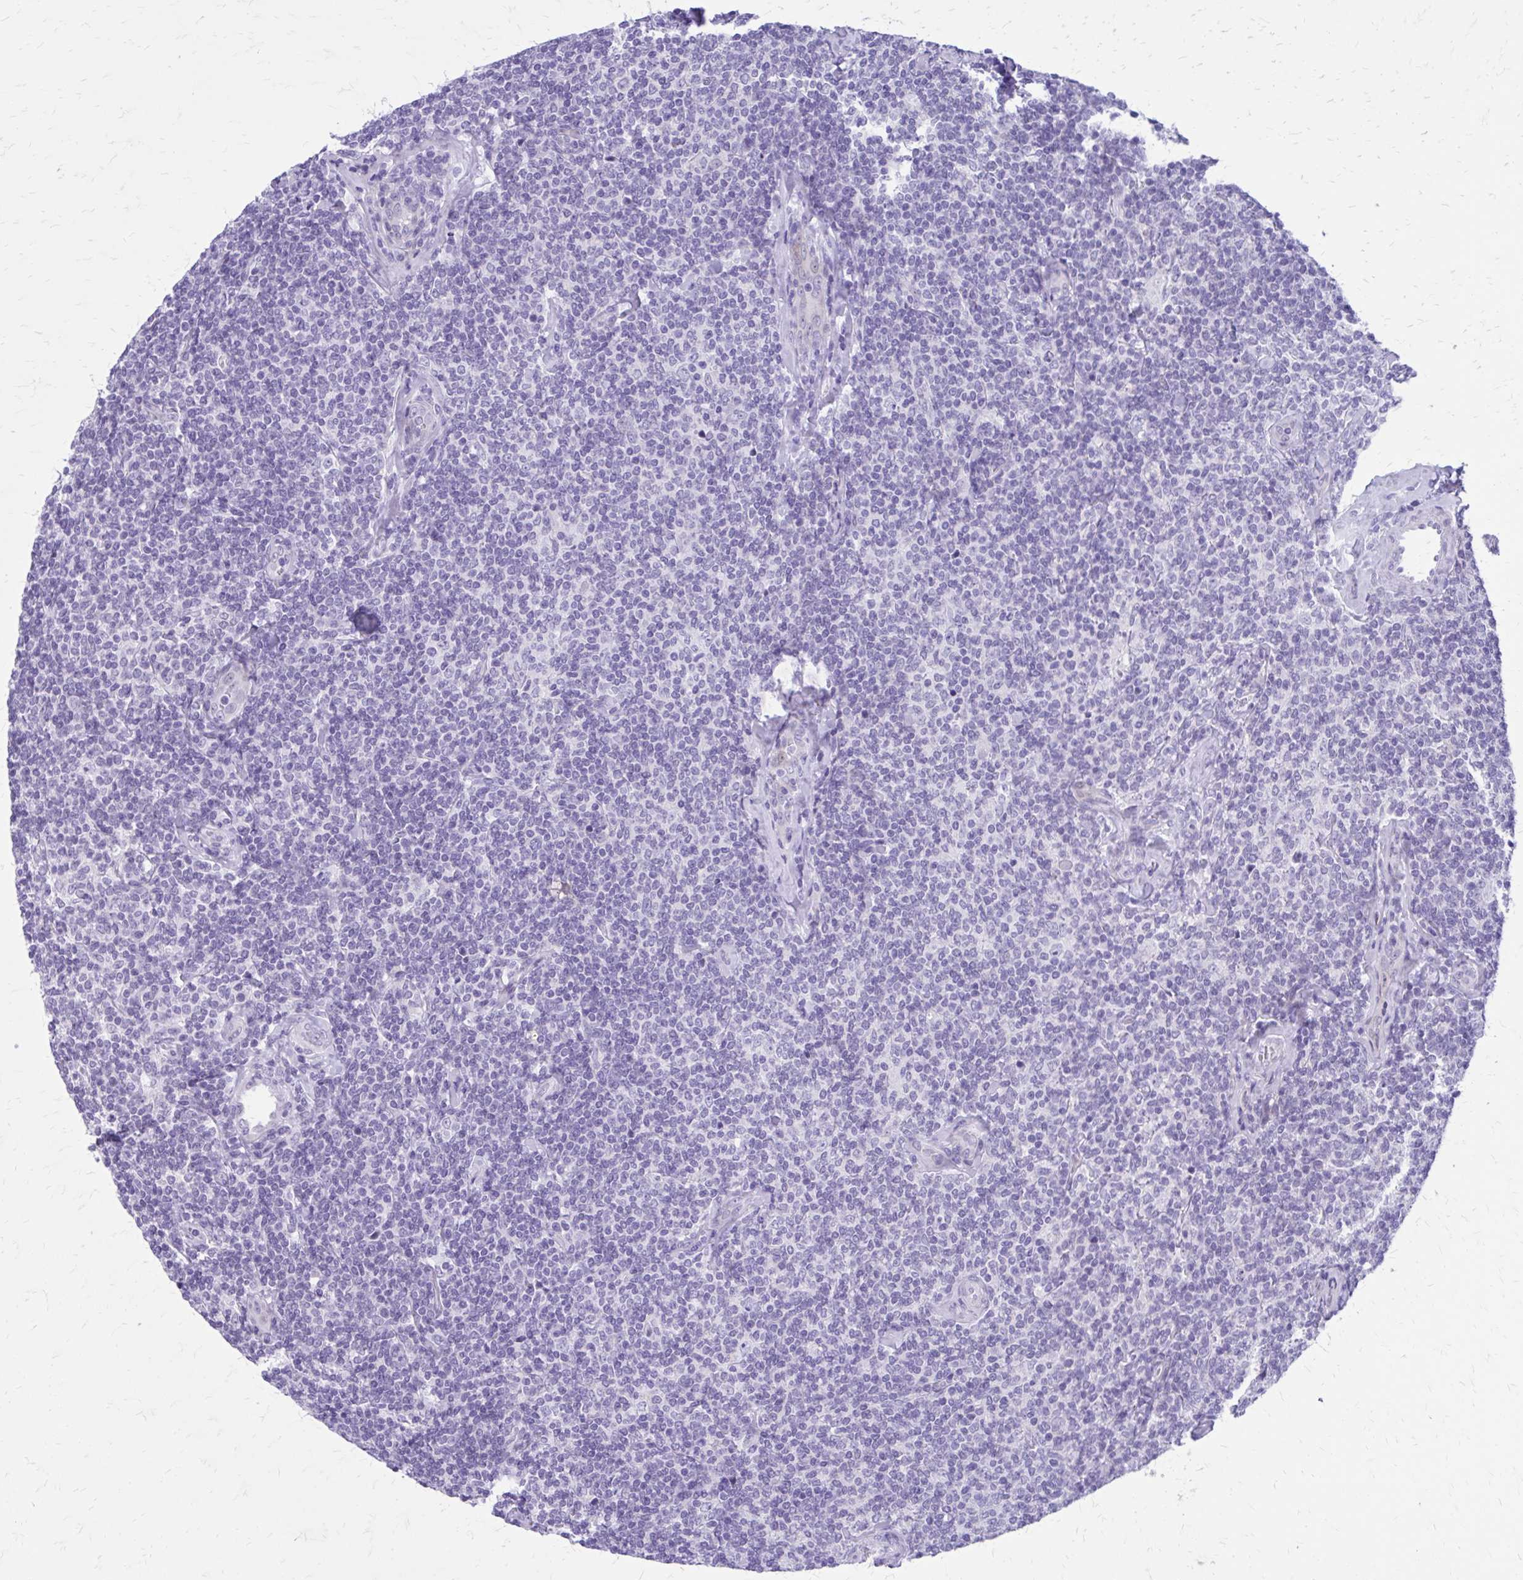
{"staining": {"intensity": "negative", "quantity": "none", "location": "none"}, "tissue": "lymphoma", "cell_type": "Tumor cells", "image_type": "cancer", "snomed": [{"axis": "morphology", "description": "Malignant lymphoma, non-Hodgkin's type, Low grade"}, {"axis": "topography", "description": "Lymph node"}], "caption": "This image is of lymphoma stained with IHC to label a protein in brown with the nuclei are counter-stained blue. There is no positivity in tumor cells.", "gene": "LCN15", "patient": {"sex": "female", "age": 56}}